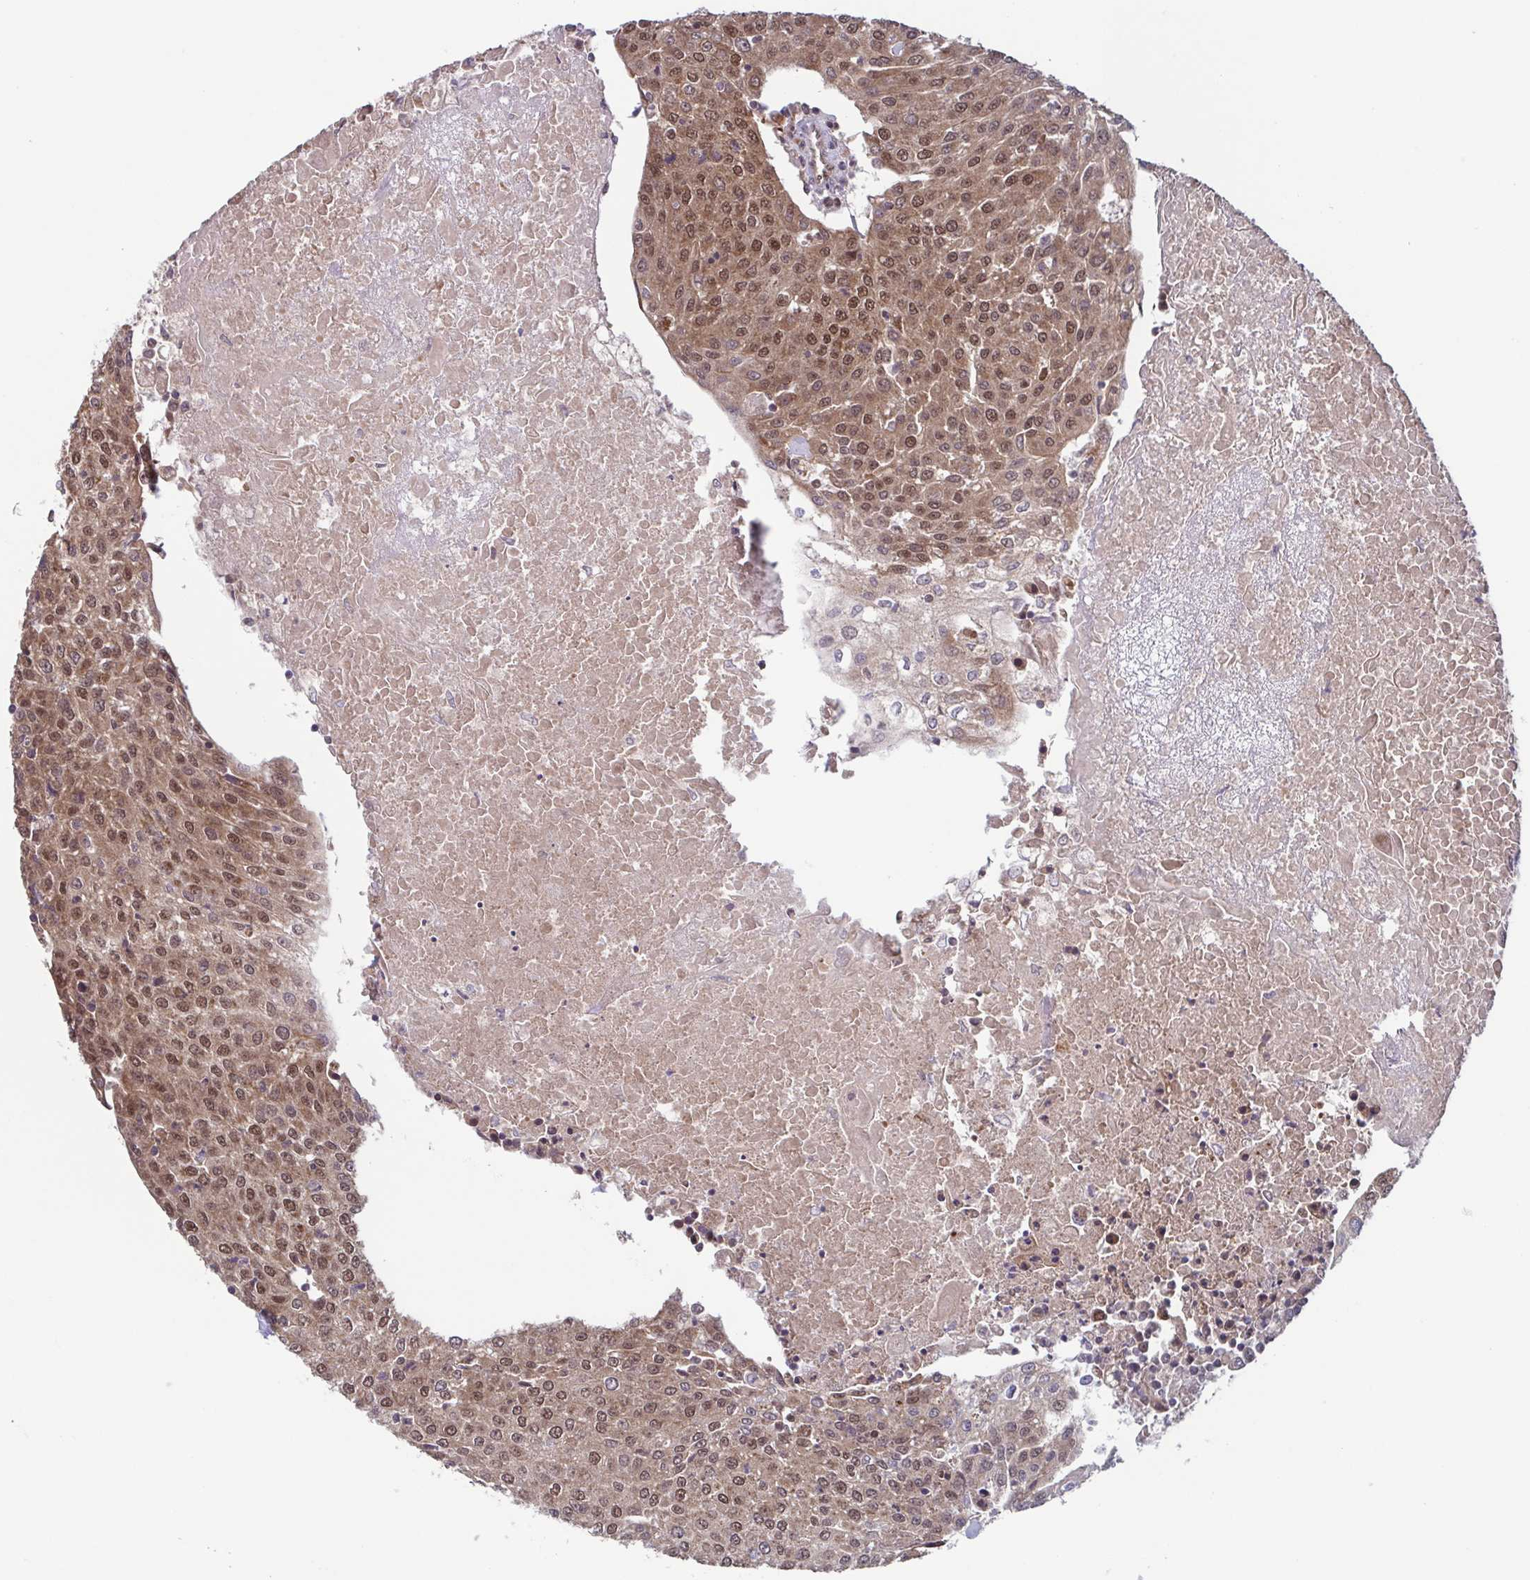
{"staining": {"intensity": "moderate", "quantity": ">75%", "location": "cytoplasmic/membranous,nuclear"}, "tissue": "urothelial cancer", "cell_type": "Tumor cells", "image_type": "cancer", "snomed": [{"axis": "morphology", "description": "Urothelial carcinoma, High grade"}, {"axis": "topography", "description": "Urinary bladder"}], "caption": "This is a photomicrograph of IHC staining of urothelial cancer, which shows moderate staining in the cytoplasmic/membranous and nuclear of tumor cells.", "gene": "TTC19", "patient": {"sex": "female", "age": 85}}